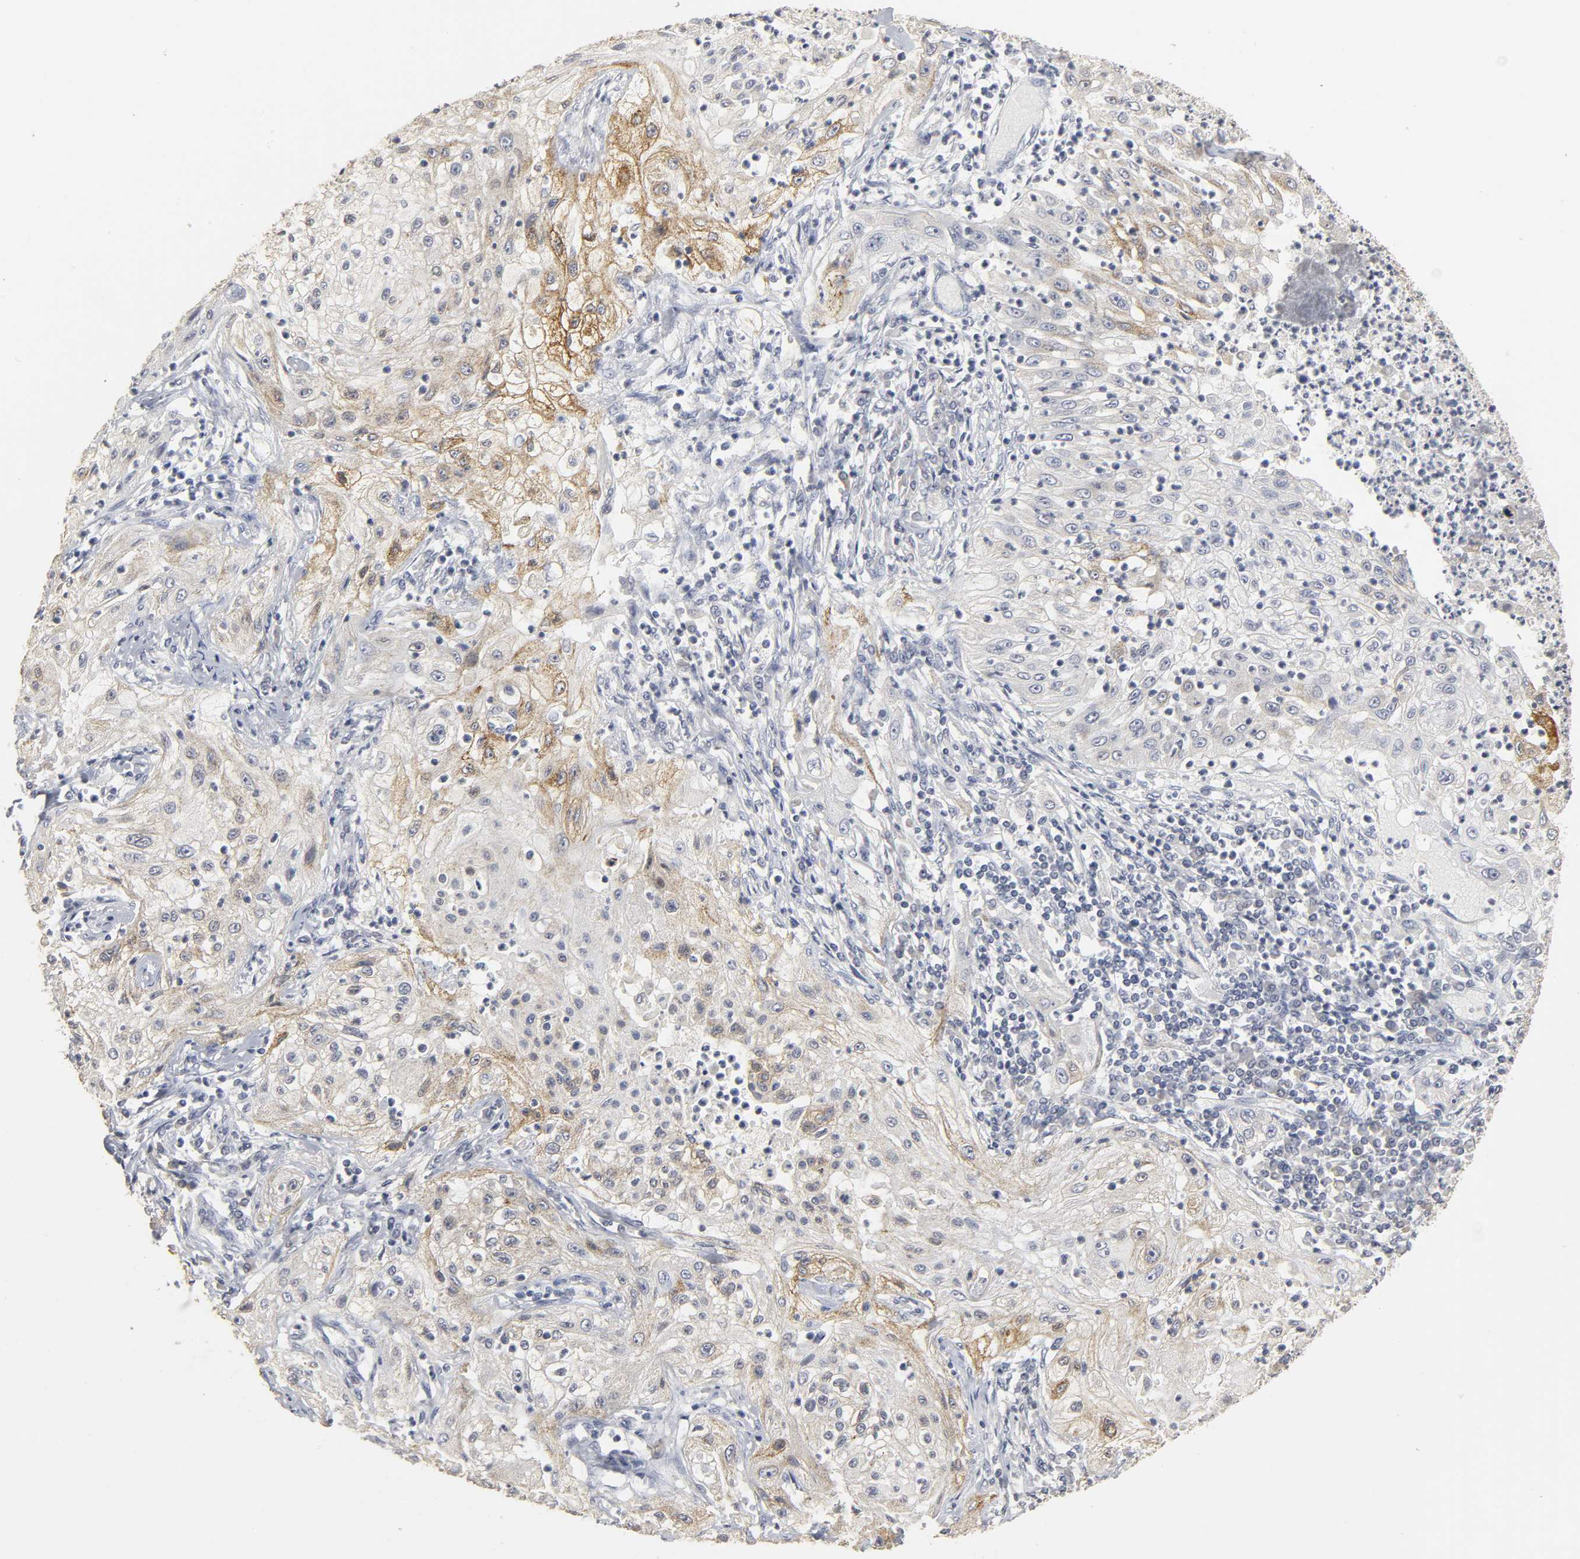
{"staining": {"intensity": "moderate", "quantity": "25%-75%", "location": "cytoplasmic/membranous"}, "tissue": "lung cancer", "cell_type": "Tumor cells", "image_type": "cancer", "snomed": [{"axis": "morphology", "description": "Inflammation, NOS"}, {"axis": "morphology", "description": "Squamous cell carcinoma, NOS"}, {"axis": "topography", "description": "Lymph node"}, {"axis": "topography", "description": "Soft tissue"}, {"axis": "topography", "description": "Lung"}], "caption": "Immunohistochemical staining of human squamous cell carcinoma (lung) shows medium levels of moderate cytoplasmic/membranous protein staining in about 25%-75% of tumor cells.", "gene": "TCAP", "patient": {"sex": "male", "age": 66}}